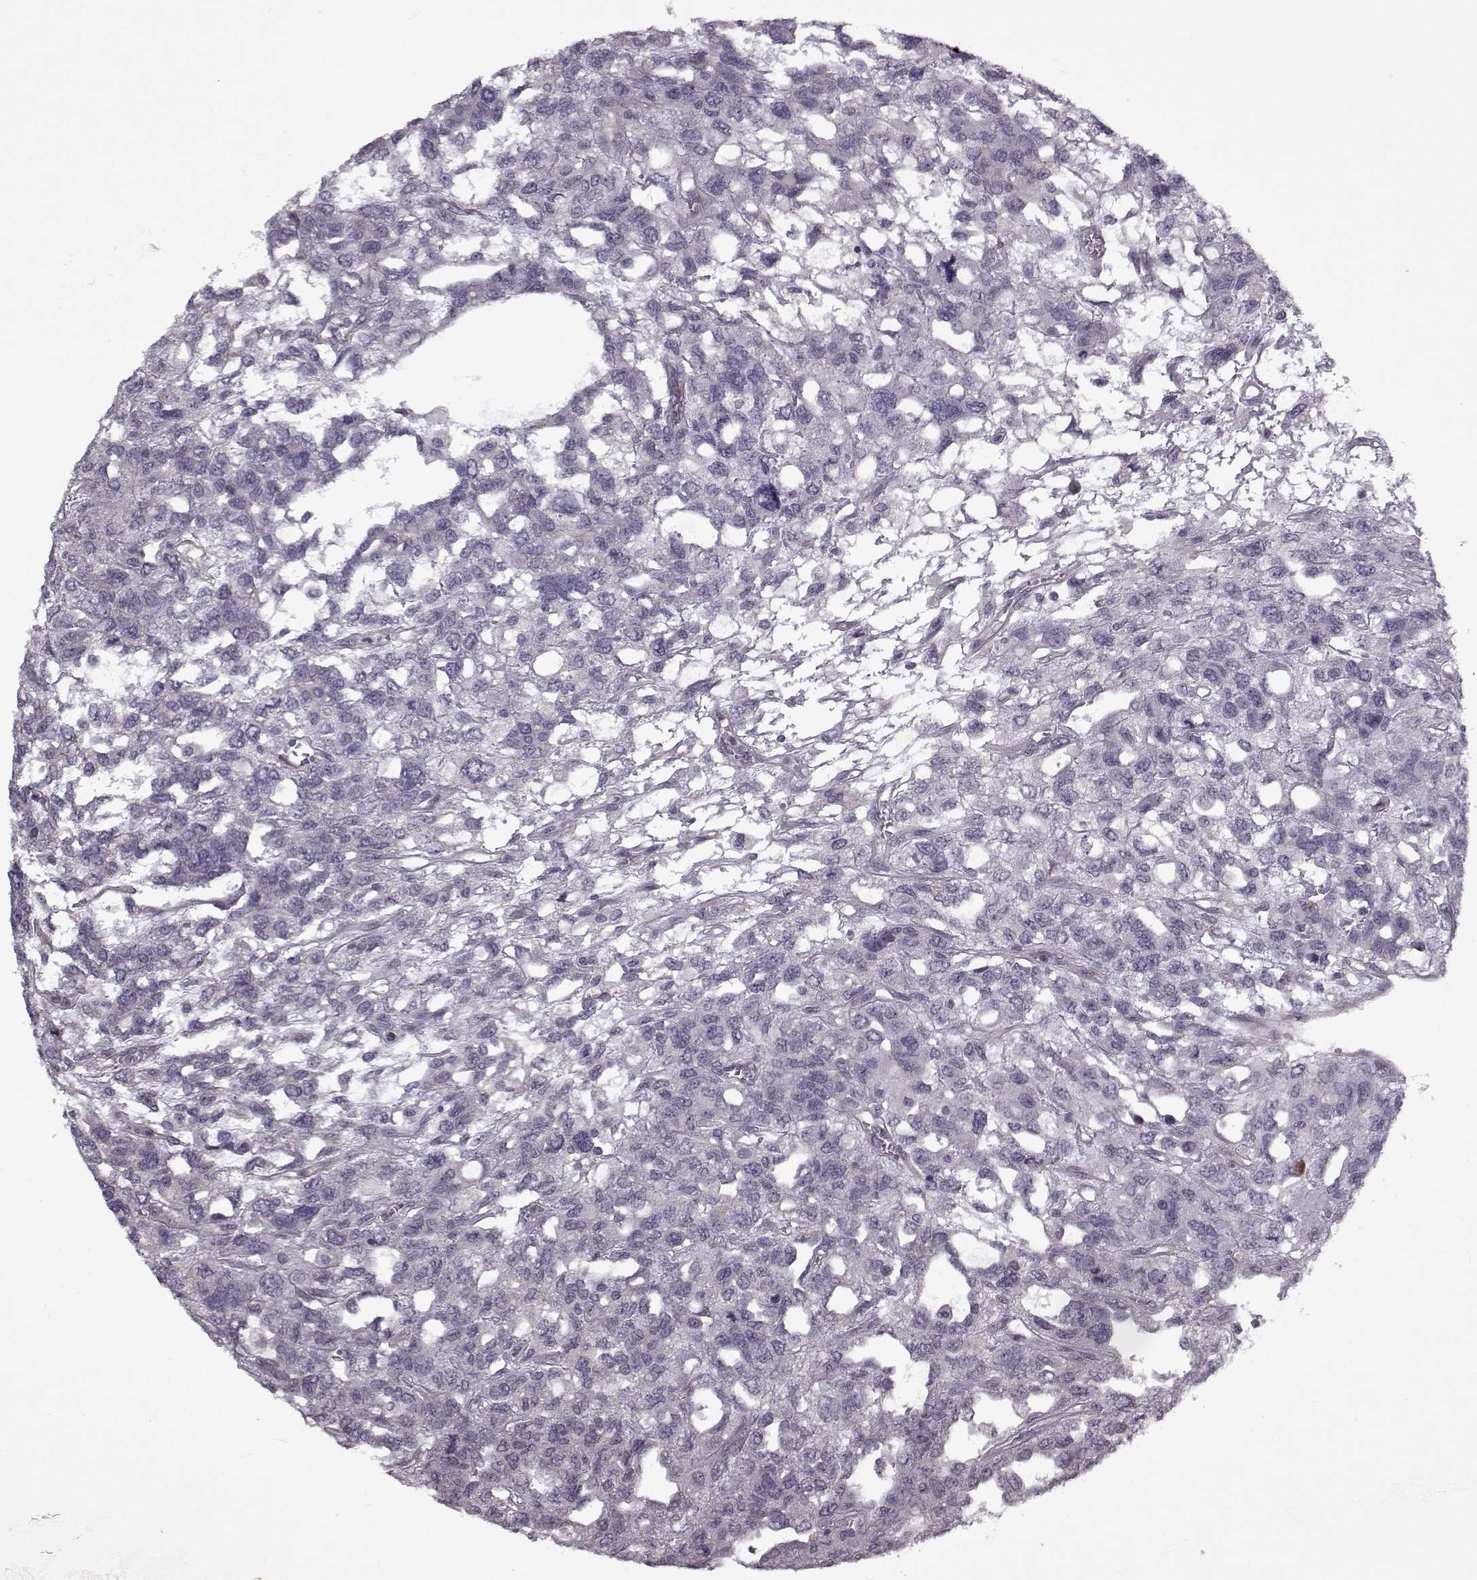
{"staining": {"intensity": "negative", "quantity": "none", "location": "none"}, "tissue": "testis cancer", "cell_type": "Tumor cells", "image_type": "cancer", "snomed": [{"axis": "morphology", "description": "Seminoma, NOS"}, {"axis": "topography", "description": "Testis"}], "caption": "This is an IHC image of human testis seminoma. There is no staining in tumor cells.", "gene": "KRT9", "patient": {"sex": "male", "age": 52}}